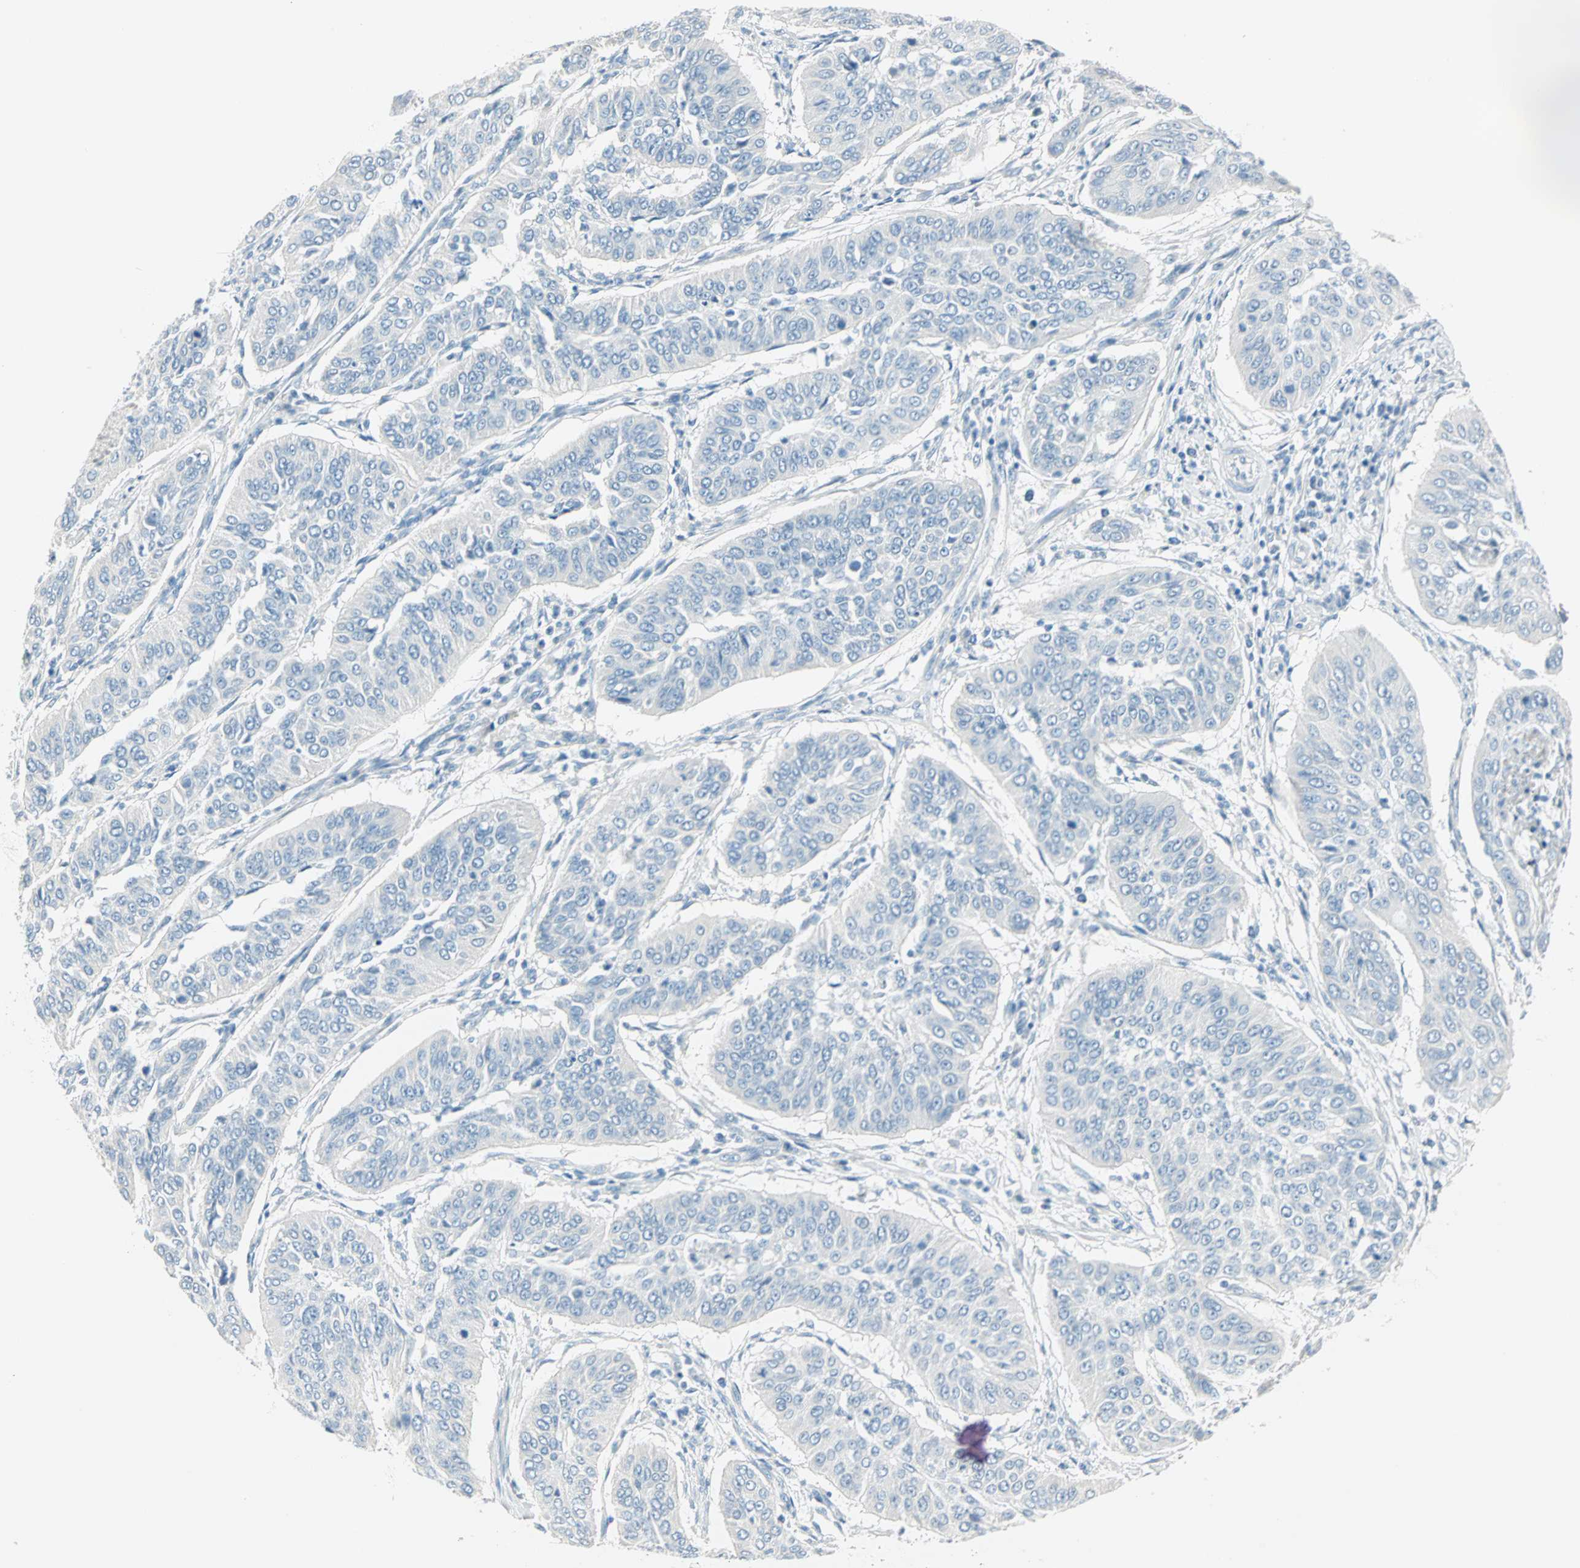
{"staining": {"intensity": "negative", "quantity": "none", "location": "none"}, "tissue": "cervical cancer", "cell_type": "Tumor cells", "image_type": "cancer", "snomed": [{"axis": "morphology", "description": "Normal tissue, NOS"}, {"axis": "morphology", "description": "Squamous cell carcinoma, NOS"}, {"axis": "topography", "description": "Cervix"}], "caption": "This is an immunohistochemistry micrograph of cervical cancer. There is no staining in tumor cells.", "gene": "SULT1C2", "patient": {"sex": "female", "age": 39}}